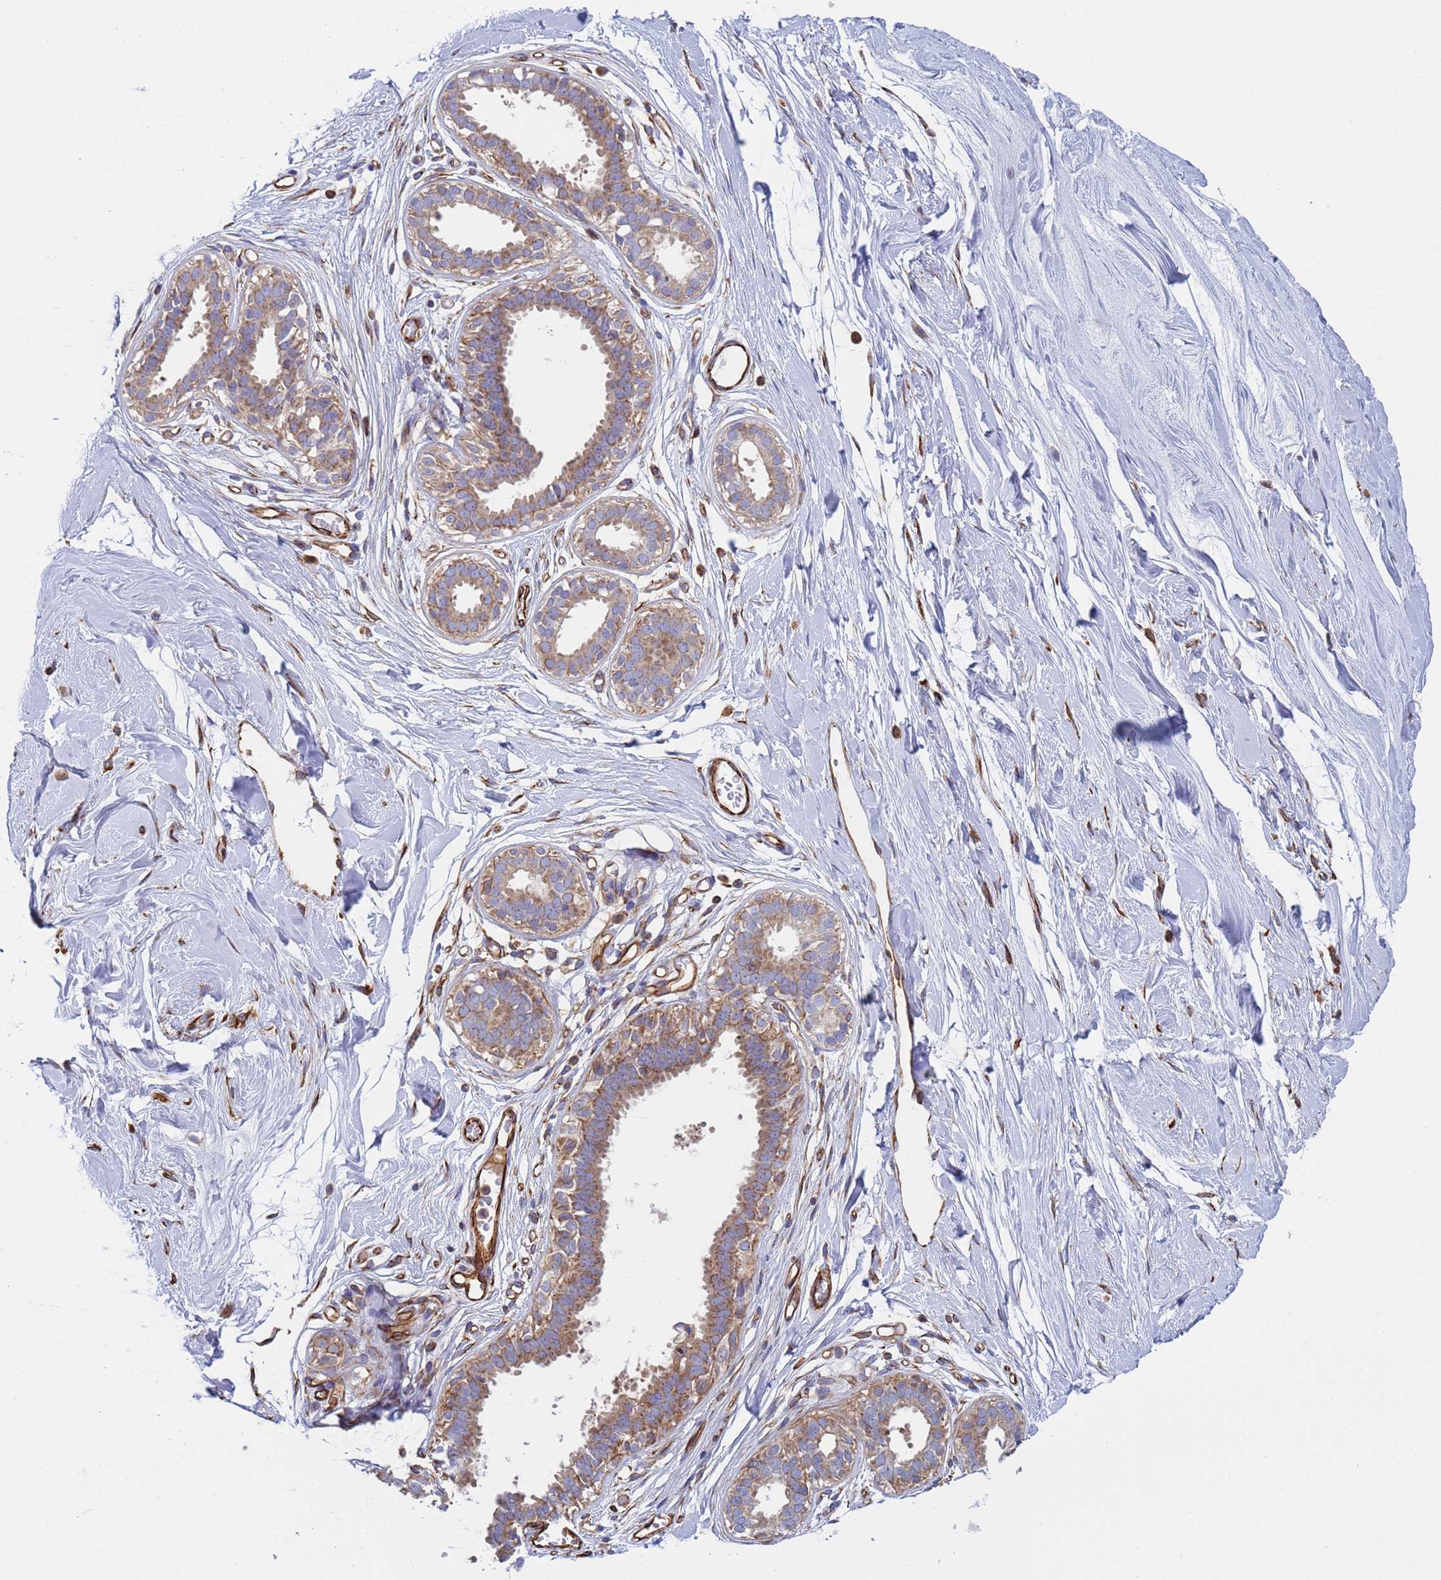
{"staining": {"intensity": "weak", "quantity": "25%-75%", "location": "cytoplasmic/membranous"}, "tissue": "breast", "cell_type": "Adipocytes", "image_type": "normal", "snomed": [{"axis": "morphology", "description": "Normal tissue, NOS"}, {"axis": "topography", "description": "Breast"}], "caption": "Normal breast exhibits weak cytoplasmic/membranous positivity in about 25%-75% of adipocytes.", "gene": "NUDT12", "patient": {"sex": "female", "age": 45}}